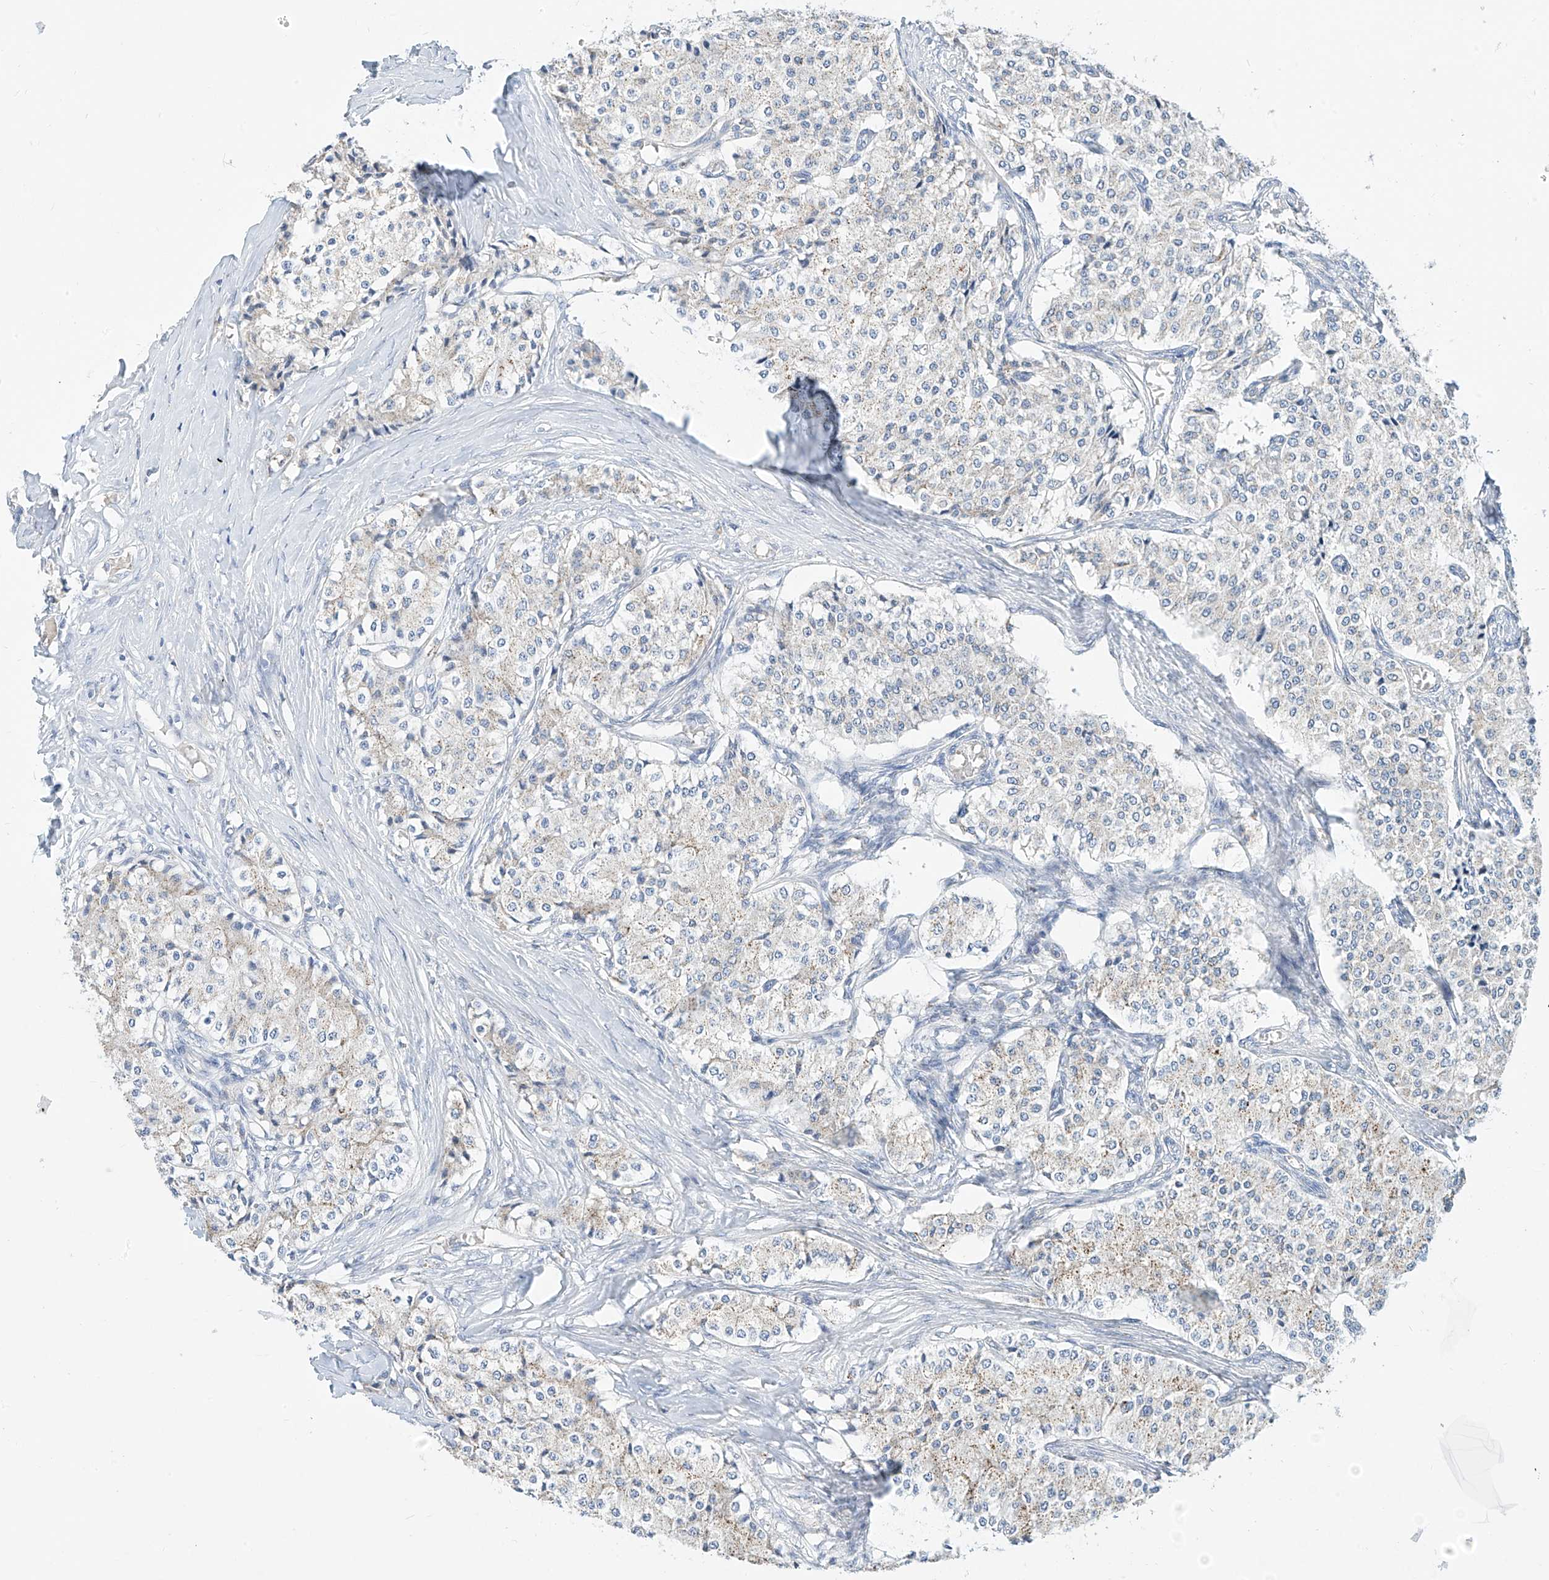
{"staining": {"intensity": "negative", "quantity": "none", "location": "none"}, "tissue": "carcinoid", "cell_type": "Tumor cells", "image_type": "cancer", "snomed": [{"axis": "morphology", "description": "Carcinoid, malignant, NOS"}, {"axis": "topography", "description": "Colon"}], "caption": "This photomicrograph is of carcinoid (malignant) stained with IHC to label a protein in brown with the nuclei are counter-stained blue. There is no staining in tumor cells.", "gene": "RASA2", "patient": {"sex": "female", "age": 52}}